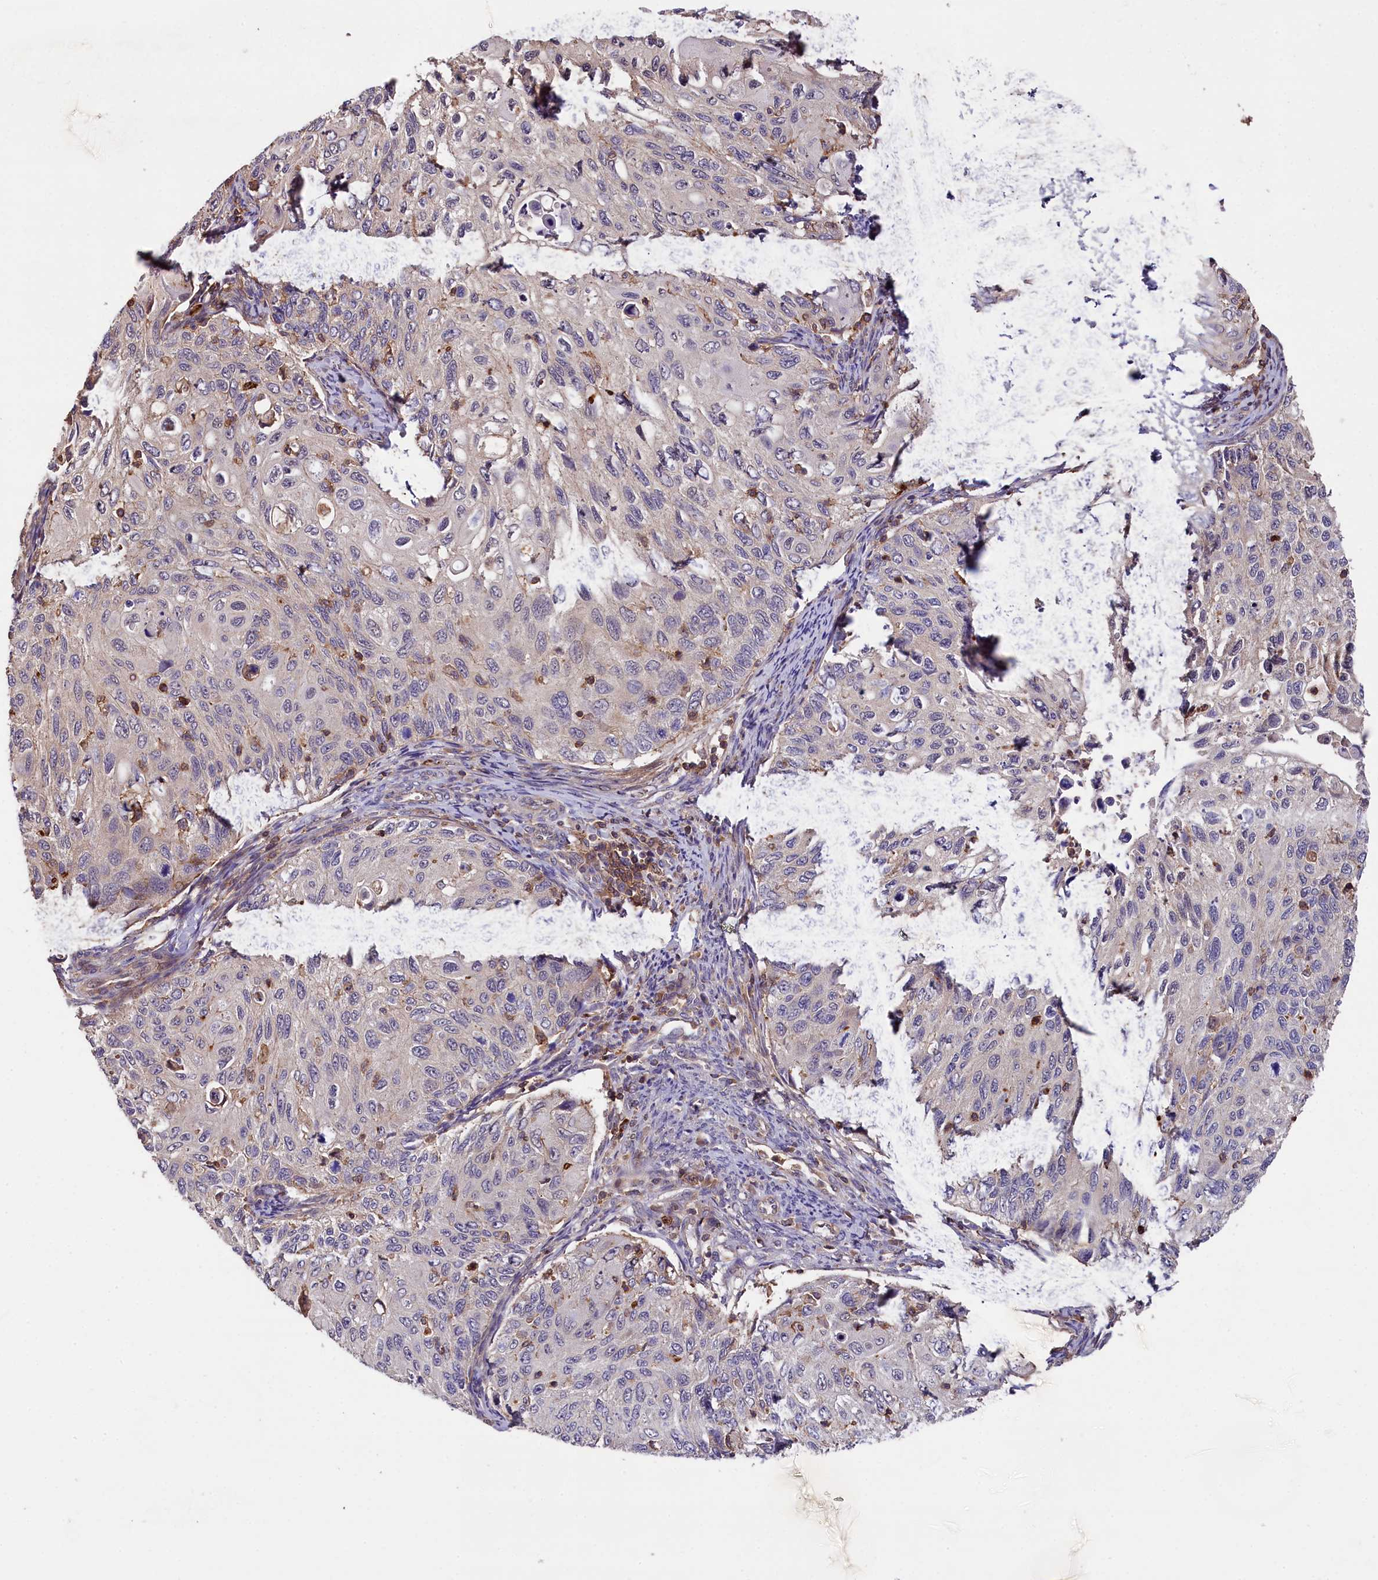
{"staining": {"intensity": "negative", "quantity": "none", "location": "none"}, "tissue": "cervical cancer", "cell_type": "Tumor cells", "image_type": "cancer", "snomed": [{"axis": "morphology", "description": "Squamous cell carcinoma, NOS"}, {"axis": "topography", "description": "Cervix"}], "caption": "Tumor cells are negative for protein expression in human cervical squamous cell carcinoma. (Stains: DAB (3,3'-diaminobenzidine) immunohistochemistry (IHC) with hematoxylin counter stain, Microscopy: brightfield microscopy at high magnification).", "gene": "SKIDA1", "patient": {"sex": "female", "age": 70}}